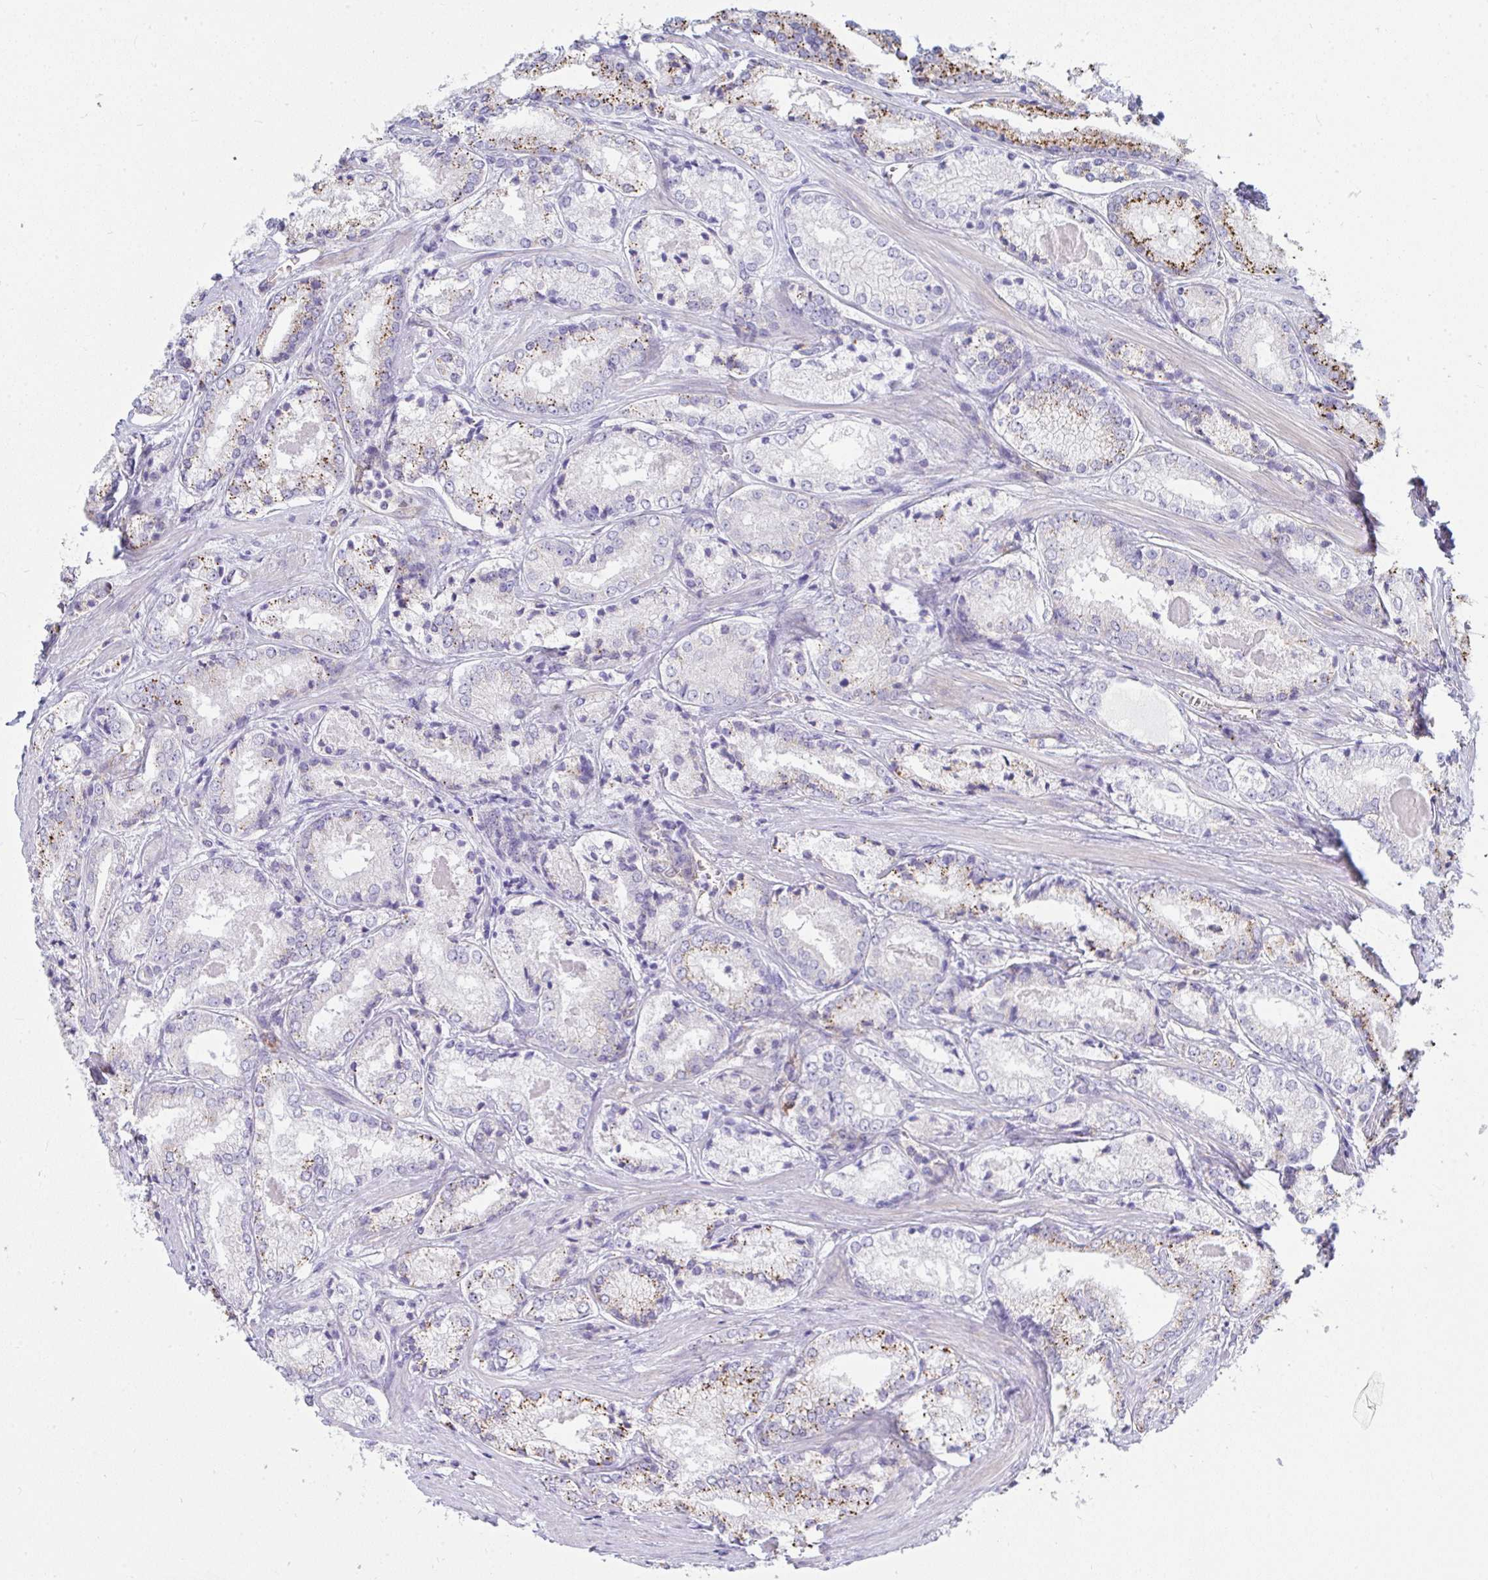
{"staining": {"intensity": "strong", "quantity": "25%-75%", "location": "cytoplasmic/membranous"}, "tissue": "prostate cancer", "cell_type": "Tumor cells", "image_type": "cancer", "snomed": [{"axis": "morphology", "description": "Adenocarcinoma, NOS"}, {"axis": "morphology", "description": "Adenocarcinoma, Low grade"}, {"axis": "topography", "description": "Prostate"}], "caption": "DAB immunohistochemical staining of human prostate cancer reveals strong cytoplasmic/membranous protein expression in about 25%-75% of tumor cells.", "gene": "GAB1", "patient": {"sex": "male", "age": 68}}